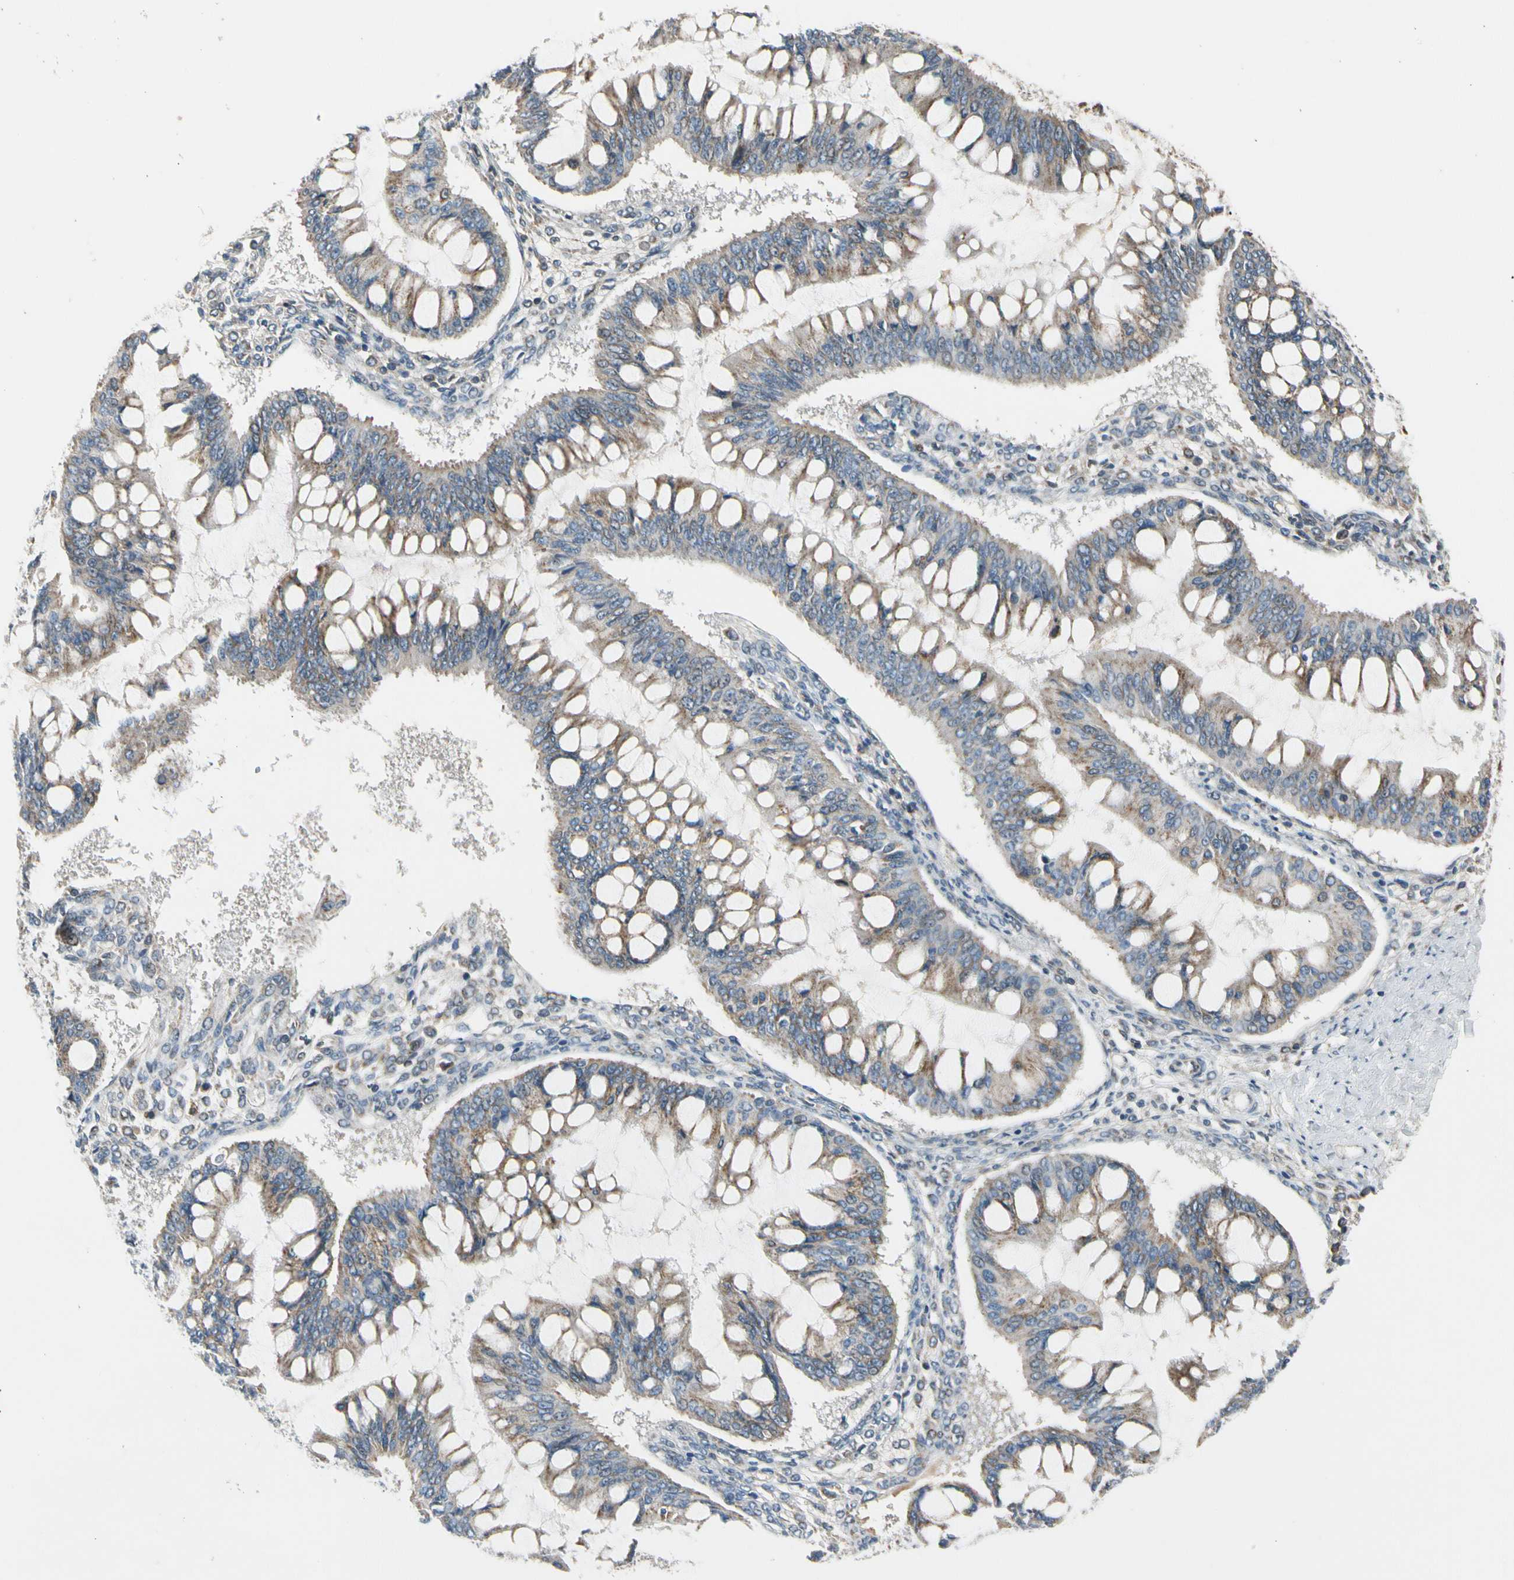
{"staining": {"intensity": "moderate", "quantity": ">75%", "location": "cytoplasmic/membranous"}, "tissue": "ovarian cancer", "cell_type": "Tumor cells", "image_type": "cancer", "snomed": [{"axis": "morphology", "description": "Cystadenocarcinoma, mucinous, NOS"}, {"axis": "topography", "description": "Ovary"}], "caption": "Mucinous cystadenocarcinoma (ovarian) stained with DAB (3,3'-diaminobenzidine) IHC exhibits medium levels of moderate cytoplasmic/membranous expression in about >75% of tumor cells. (Brightfield microscopy of DAB IHC at high magnification).", "gene": "NPHP3", "patient": {"sex": "female", "age": 73}}